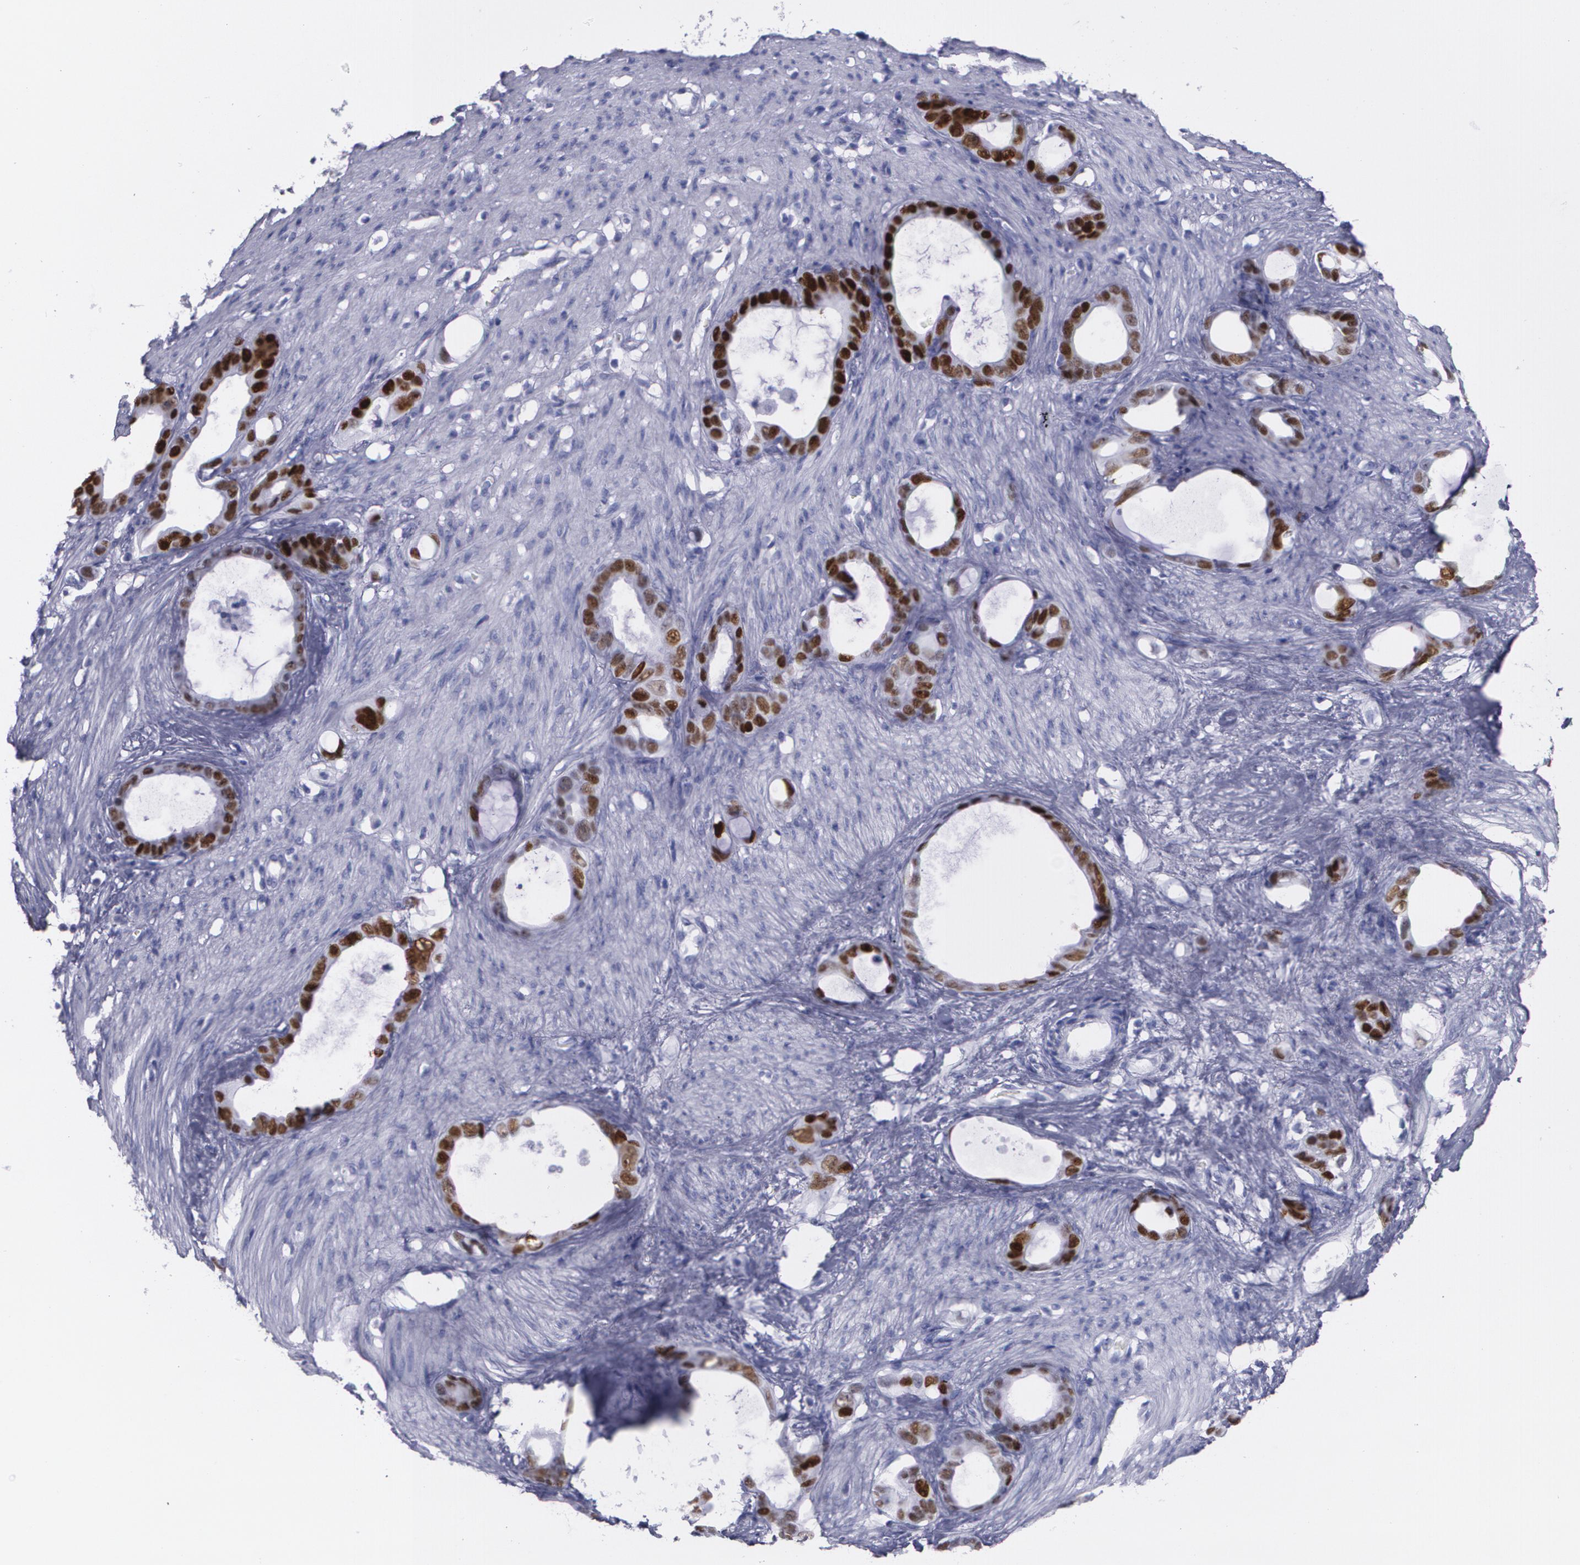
{"staining": {"intensity": "strong", "quantity": ">75%", "location": "nuclear"}, "tissue": "stomach cancer", "cell_type": "Tumor cells", "image_type": "cancer", "snomed": [{"axis": "morphology", "description": "Adenocarcinoma, NOS"}, {"axis": "topography", "description": "Stomach"}], "caption": "Stomach adenocarcinoma stained with a brown dye reveals strong nuclear positive positivity in about >75% of tumor cells.", "gene": "TP53", "patient": {"sex": "female", "age": 75}}